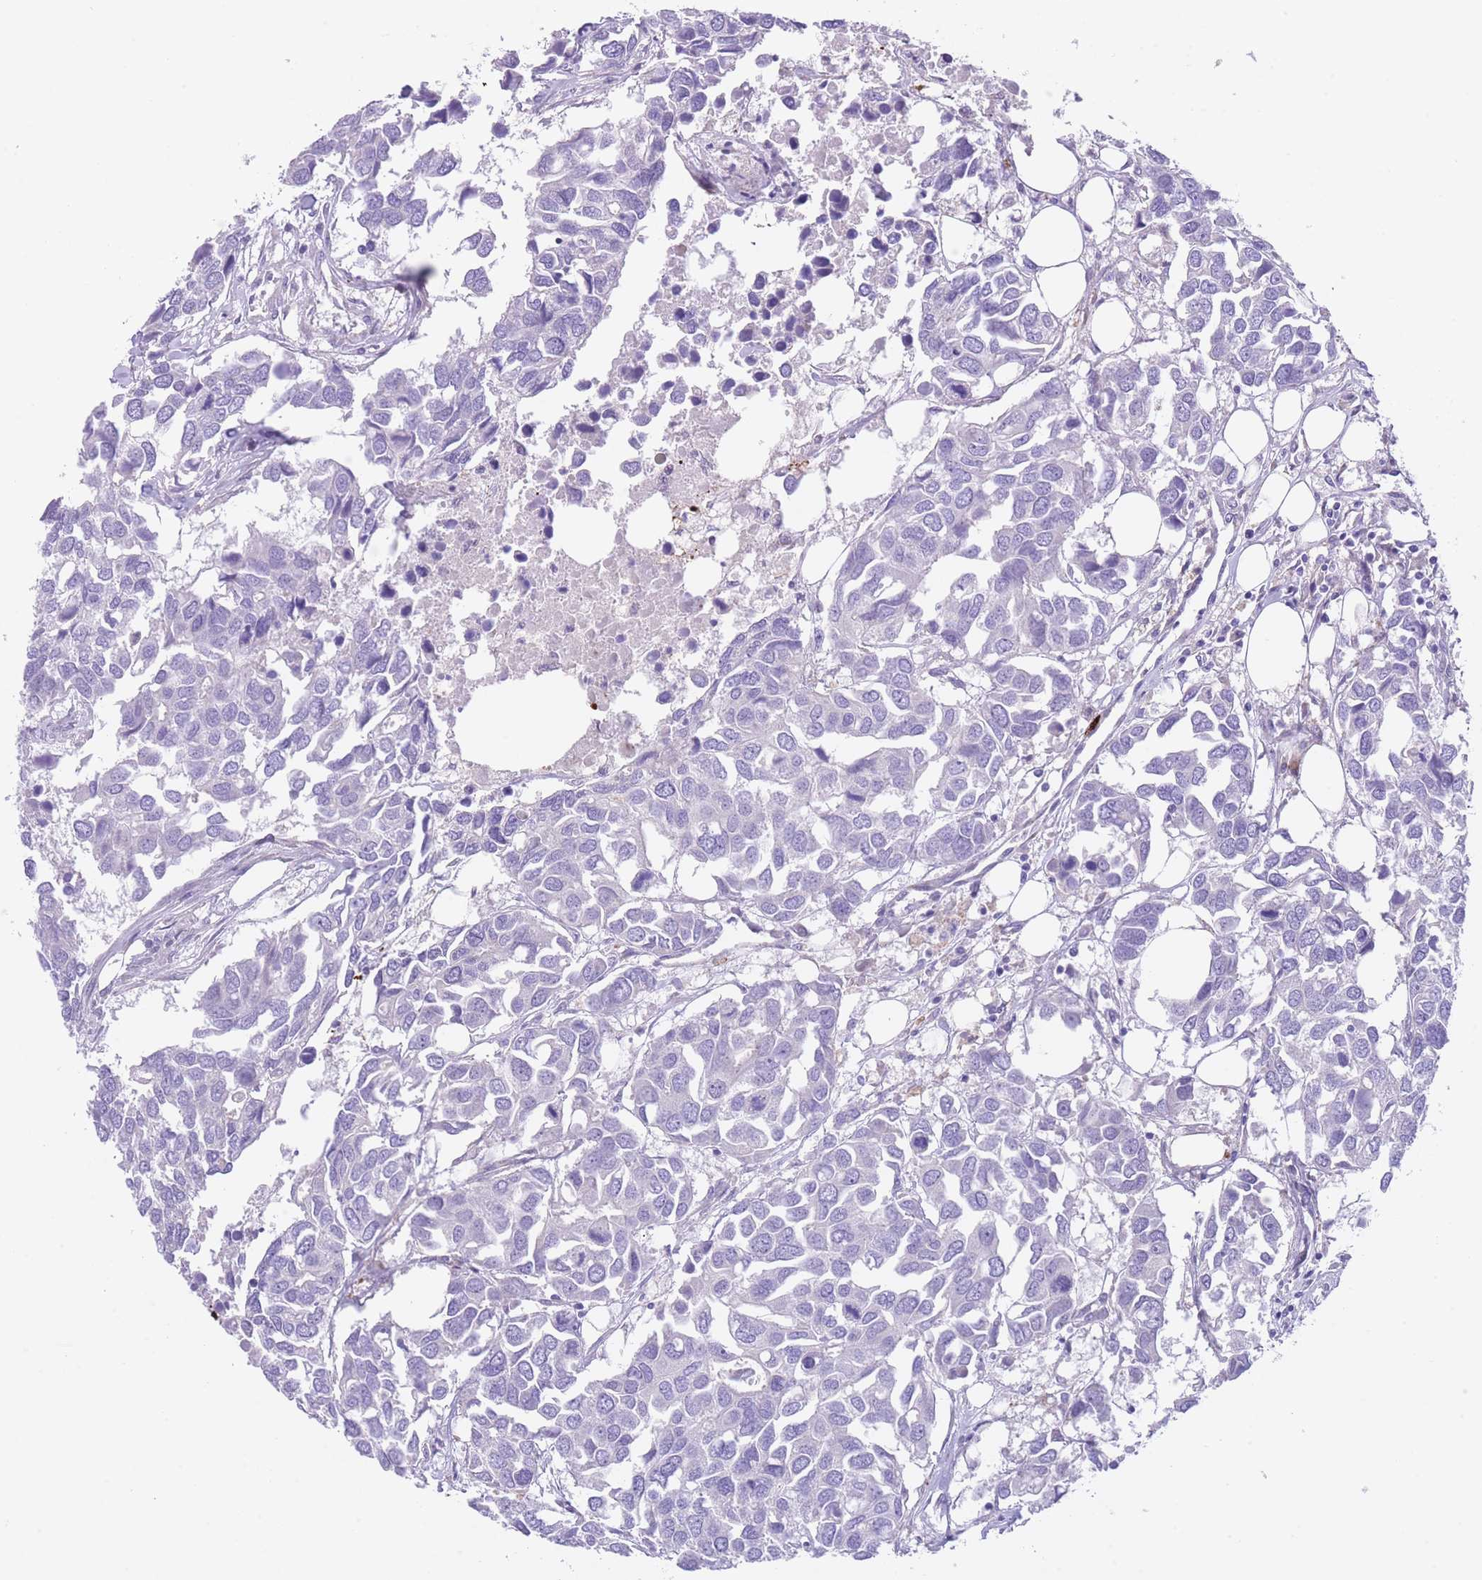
{"staining": {"intensity": "negative", "quantity": "none", "location": "none"}, "tissue": "breast cancer", "cell_type": "Tumor cells", "image_type": "cancer", "snomed": [{"axis": "morphology", "description": "Duct carcinoma"}, {"axis": "topography", "description": "Breast"}], "caption": "IHC photomicrograph of human breast invasive ductal carcinoma stained for a protein (brown), which exhibits no expression in tumor cells. (DAB immunohistochemistry visualized using brightfield microscopy, high magnification).", "gene": "QTRT1", "patient": {"sex": "female", "age": 83}}